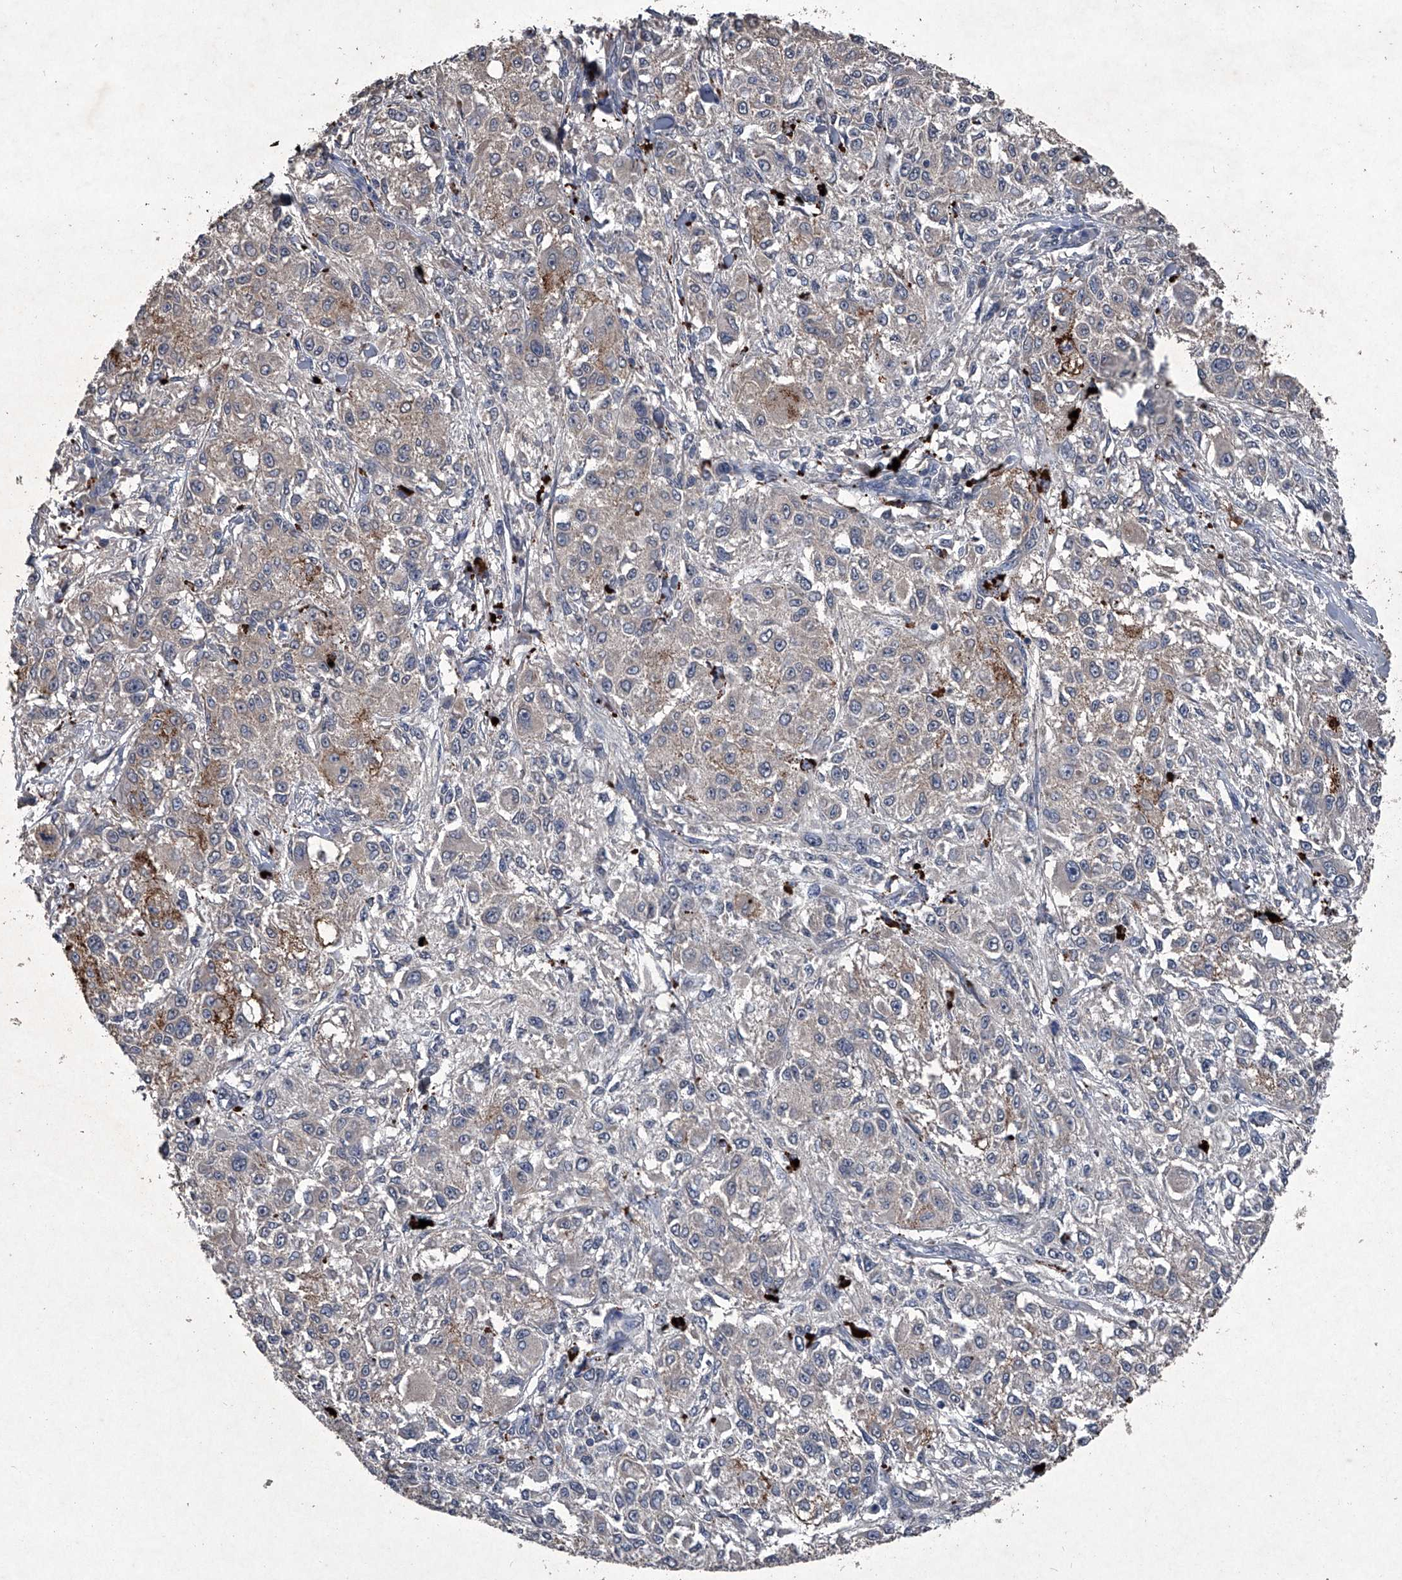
{"staining": {"intensity": "negative", "quantity": "none", "location": "none"}, "tissue": "melanoma", "cell_type": "Tumor cells", "image_type": "cancer", "snomed": [{"axis": "morphology", "description": "Necrosis, NOS"}, {"axis": "morphology", "description": "Malignant melanoma, NOS"}, {"axis": "topography", "description": "Skin"}], "caption": "Immunohistochemistry of melanoma reveals no positivity in tumor cells.", "gene": "MAPKAP1", "patient": {"sex": "female", "age": 87}}